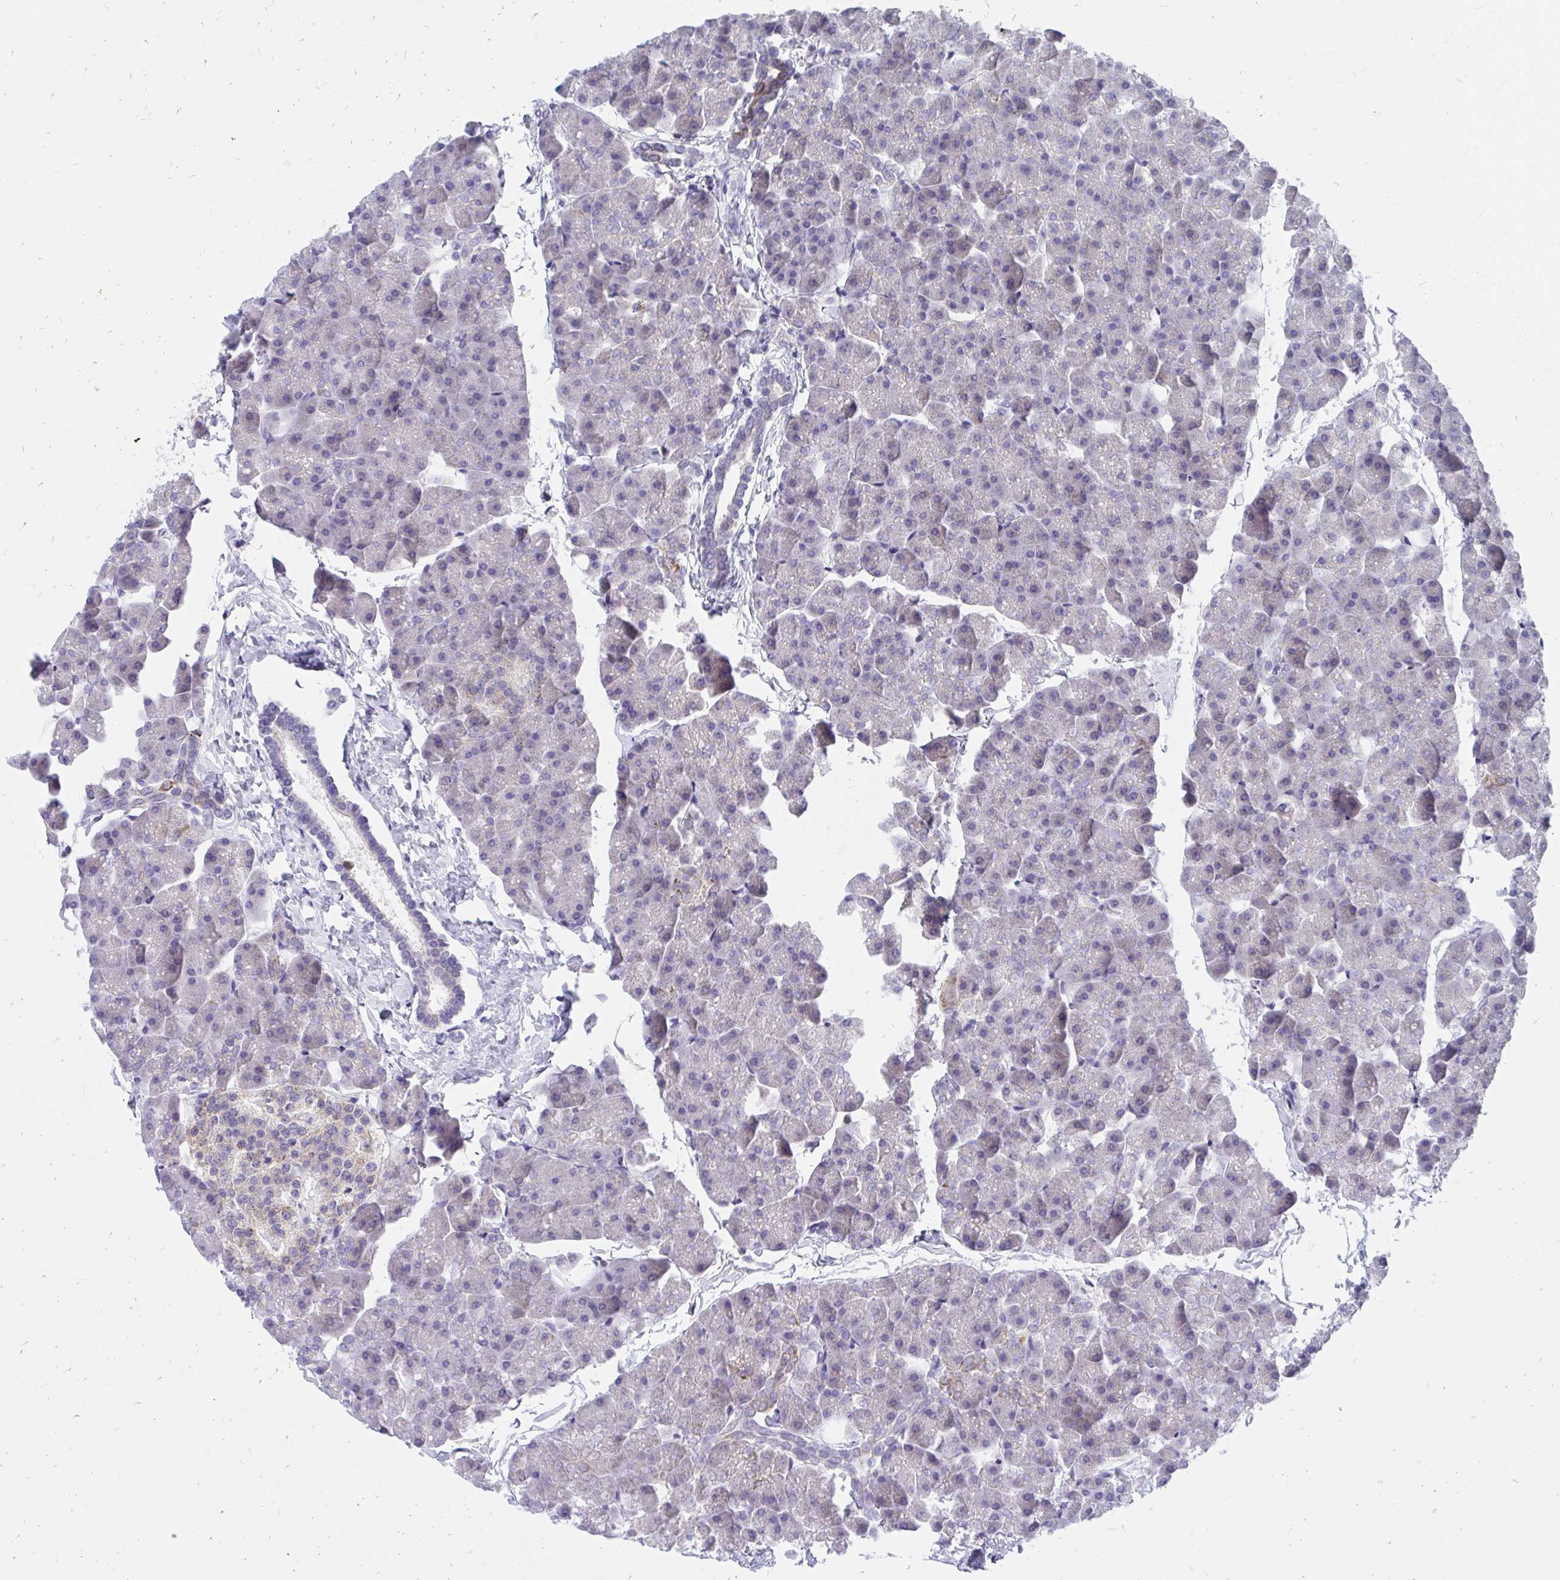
{"staining": {"intensity": "moderate", "quantity": "25%-75%", "location": "cytoplasmic/membranous"}, "tissue": "pancreas", "cell_type": "Exocrine glandular cells", "image_type": "normal", "snomed": [{"axis": "morphology", "description": "Normal tissue, NOS"}, {"axis": "topography", "description": "Pancreas"}], "caption": "Immunohistochemical staining of unremarkable human pancreas exhibits medium levels of moderate cytoplasmic/membranous positivity in about 25%-75% of exocrine glandular cells. The protein of interest is shown in brown color, while the nuclei are stained blue.", "gene": "FHIP1B", "patient": {"sex": "male", "age": 35}}